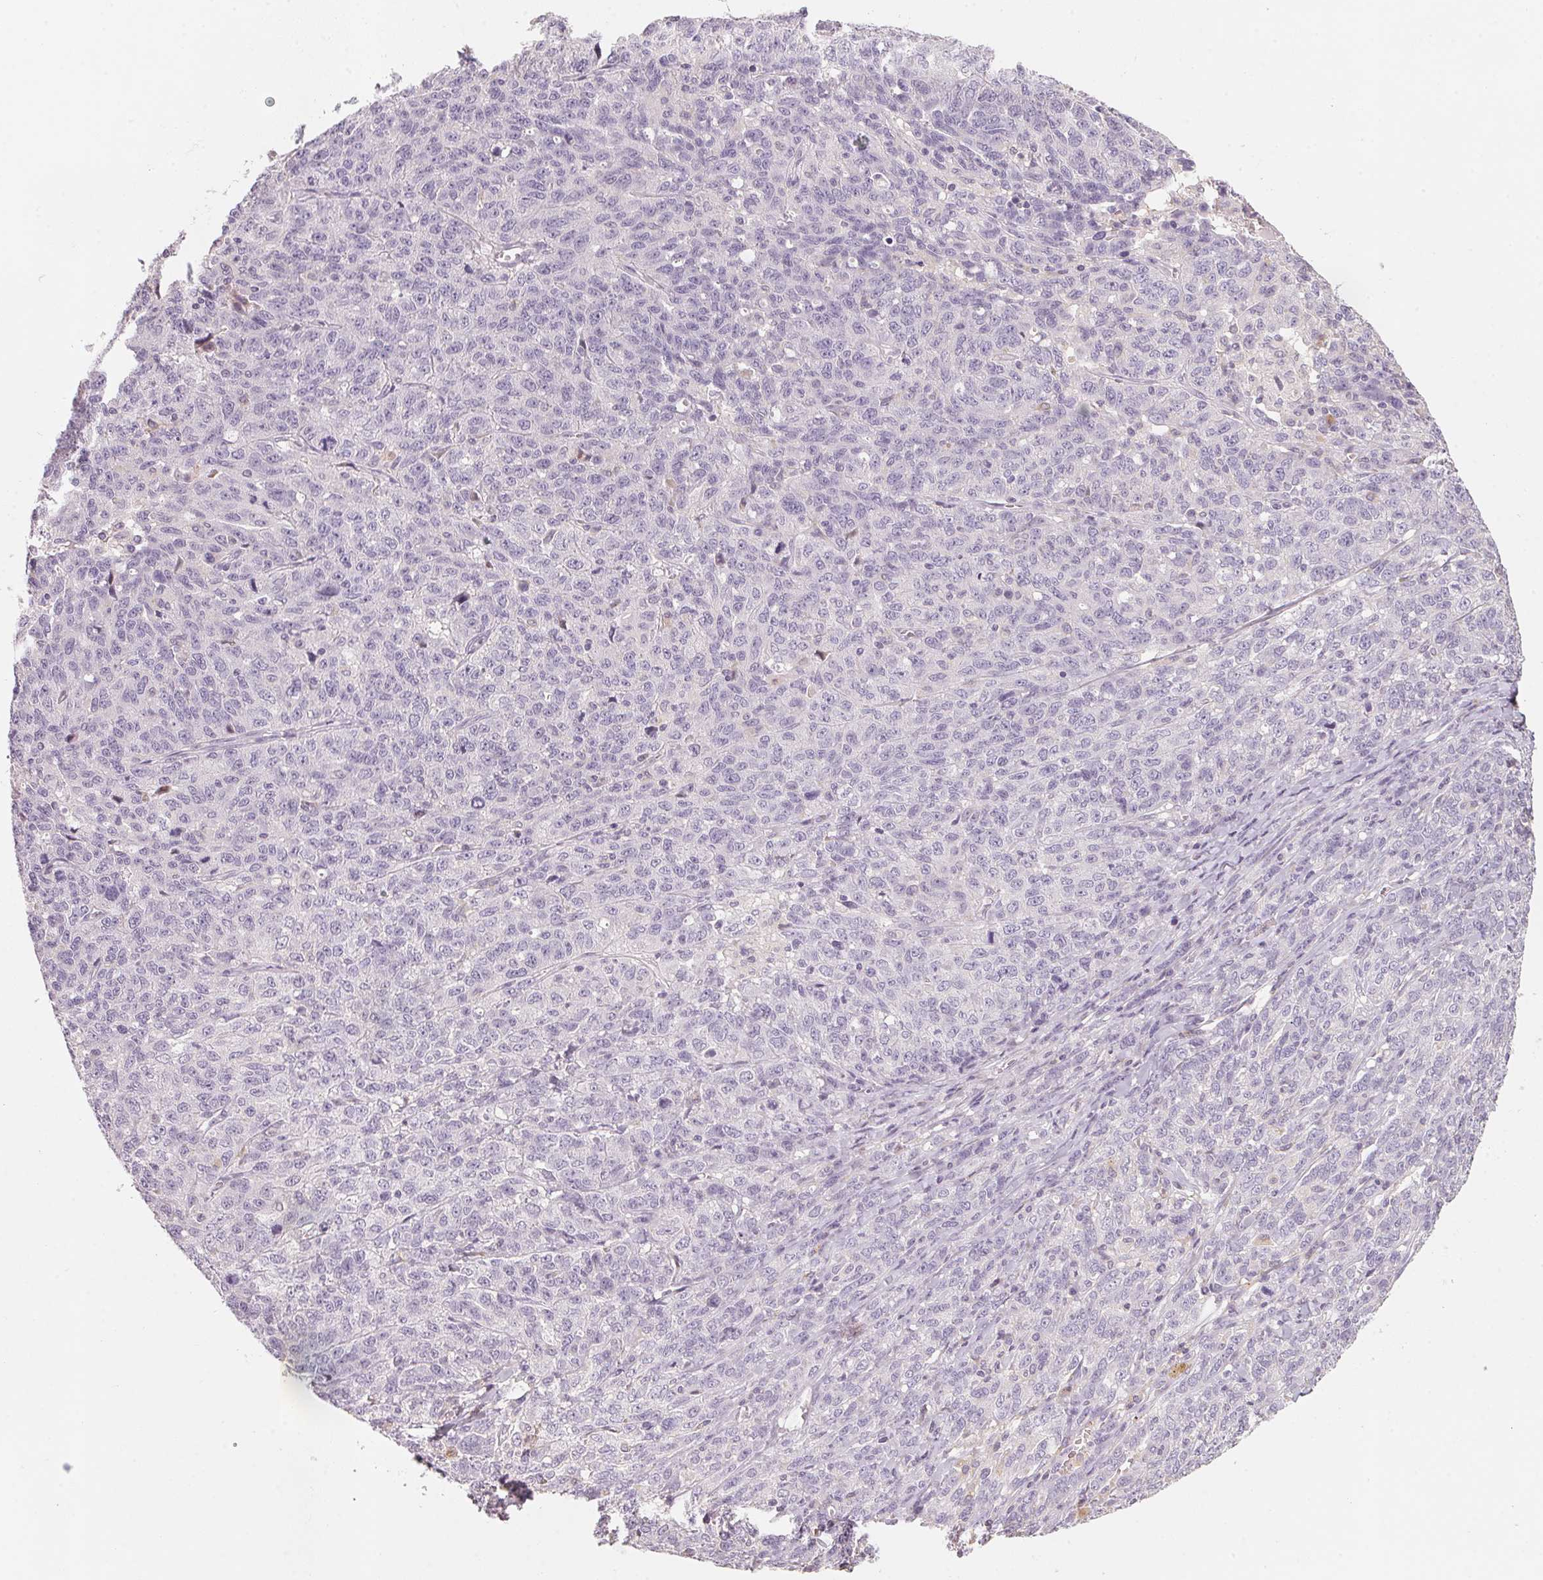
{"staining": {"intensity": "negative", "quantity": "none", "location": "none"}, "tissue": "ovarian cancer", "cell_type": "Tumor cells", "image_type": "cancer", "snomed": [{"axis": "morphology", "description": "Cystadenocarcinoma, serous, NOS"}, {"axis": "topography", "description": "Ovary"}], "caption": "Tumor cells show no significant protein positivity in ovarian cancer.", "gene": "TREH", "patient": {"sex": "female", "age": 71}}